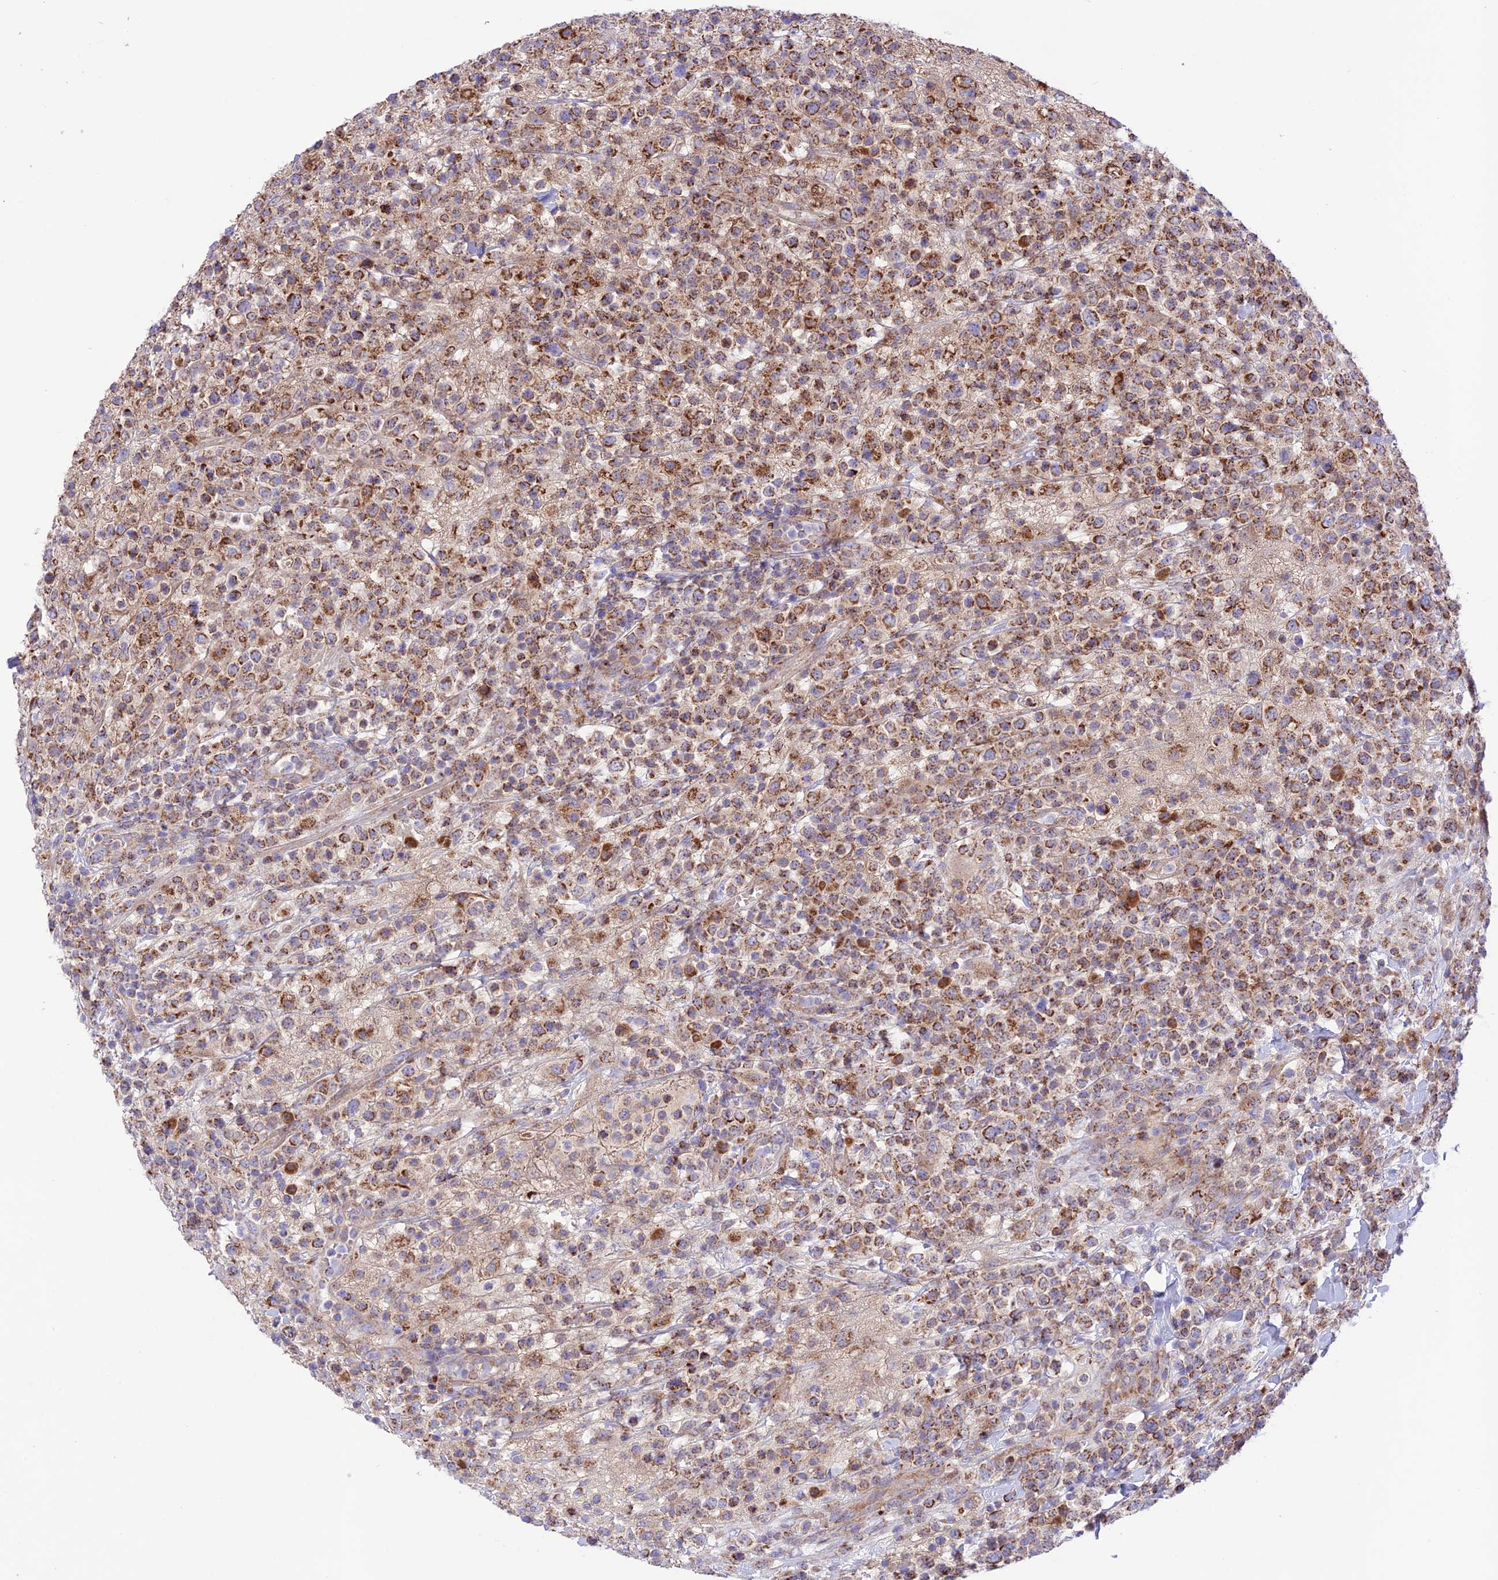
{"staining": {"intensity": "moderate", "quantity": ">75%", "location": "cytoplasmic/membranous"}, "tissue": "lymphoma", "cell_type": "Tumor cells", "image_type": "cancer", "snomed": [{"axis": "morphology", "description": "Malignant lymphoma, non-Hodgkin's type, High grade"}, {"axis": "topography", "description": "Colon"}], "caption": "The immunohistochemical stain shows moderate cytoplasmic/membranous staining in tumor cells of malignant lymphoma, non-Hodgkin's type (high-grade) tissue.", "gene": "UAP1L1", "patient": {"sex": "female", "age": 53}}